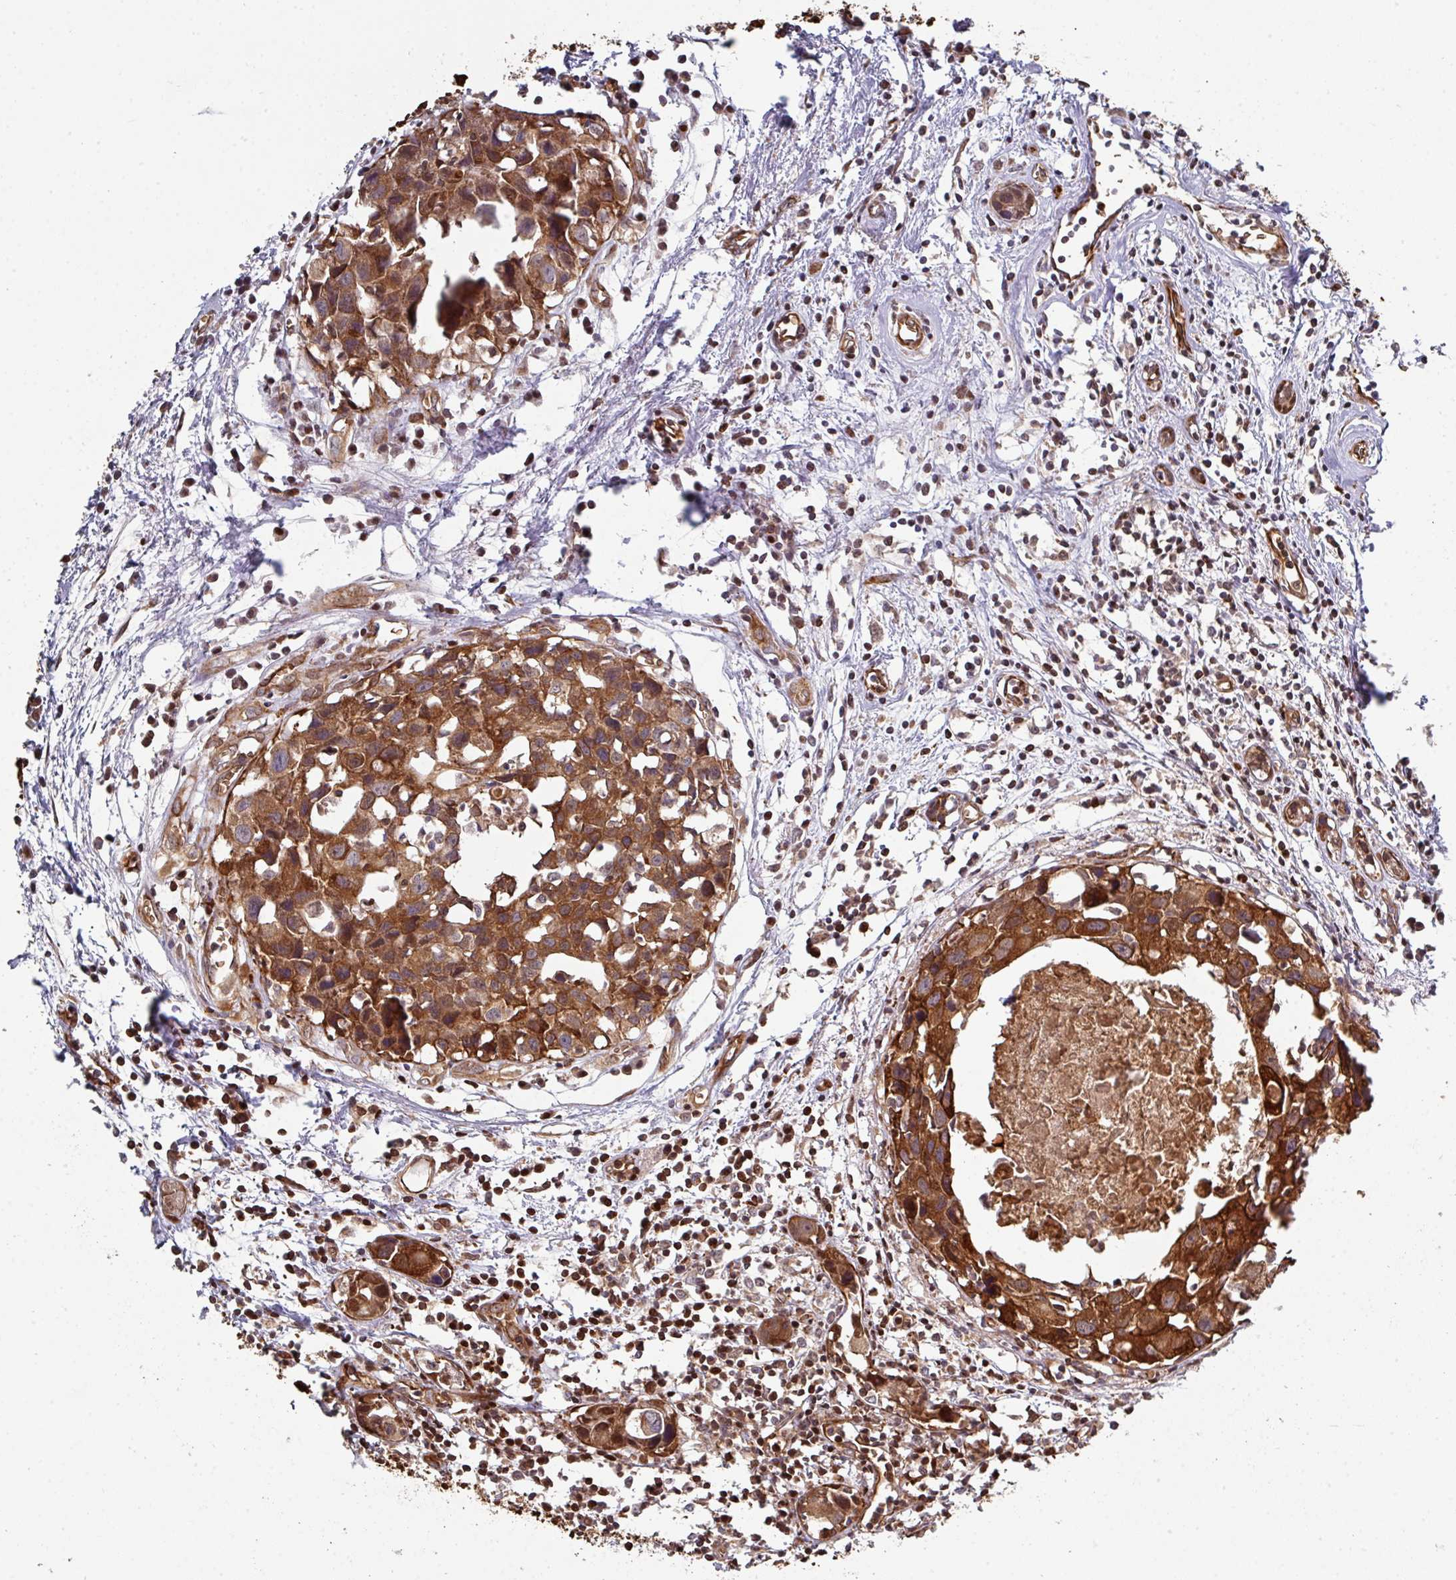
{"staining": {"intensity": "strong", "quantity": ">75%", "location": "cytoplasmic/membranous,nuclear"}, "tissue": "breast cancer", "cell_type": "Tumor cells", "image_type": "cancer", "snomed": [{"axis": "morphology", "description": "Carcinoma, NOS"}, {"axis": "topography", "description": "Breast"}], "caption": "This histopathology image demonstrates breast cancer (carcinoma) stained with IHC to label a protein in brown. The cytoplasmic/membranous and nuclear of tumor cells show strong positivity for the protein. Nuclei are counter-stained blue.", "gene": "ANO9", "patient": {"sex": "female", "age": 60}}